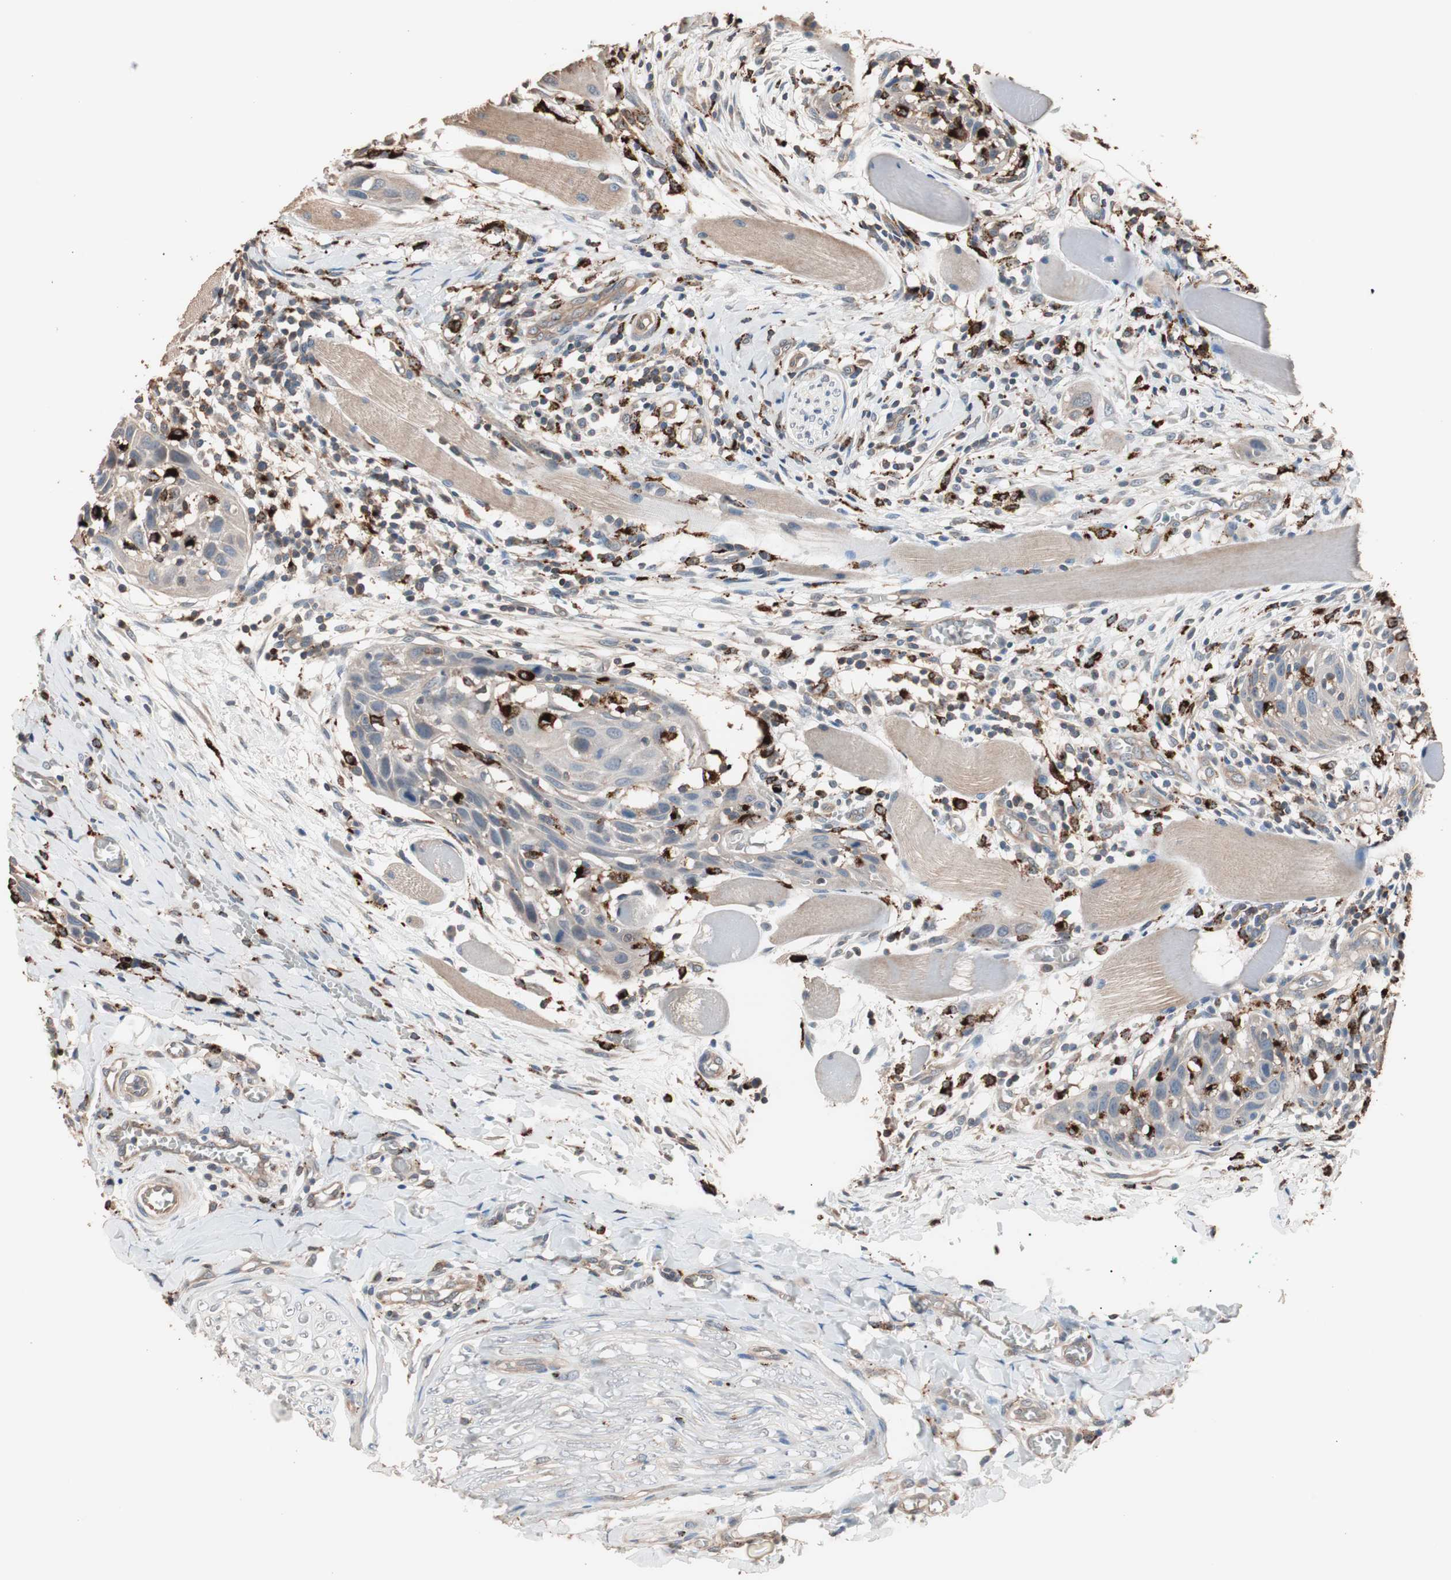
{"staining": {"intensity": "weak", "quantity": "25%-75%", "location": "cytoplasmic/membranous"}, "tissue": "head and neck cancer", "cell_type": "Tumor cells", "image_type": "cancer", "snomed": [{"axis": "morphology", "description": "Normal tissue, NOS"}, {"axis": "morphology", "description": "Squamous cell carcinoma, NOS"}, {"axis": "topography", "description": "Oral tissue"}, {"axis": "topography", "description": "Head-Neck"}], "caption": "The immunohistochemical stain highlights weak cytoplasmic/membranous staining in tumor cells of squamous cell carcinoma (head and neck) tissue. (Stains: DAB (3,3'-diaminobenzidine) in brown, nuclei in blue, Microscopy: brightfield microscopy at high magnification).", "gene": "CCT3", "patient": {"sex": "female", "age": 50}}